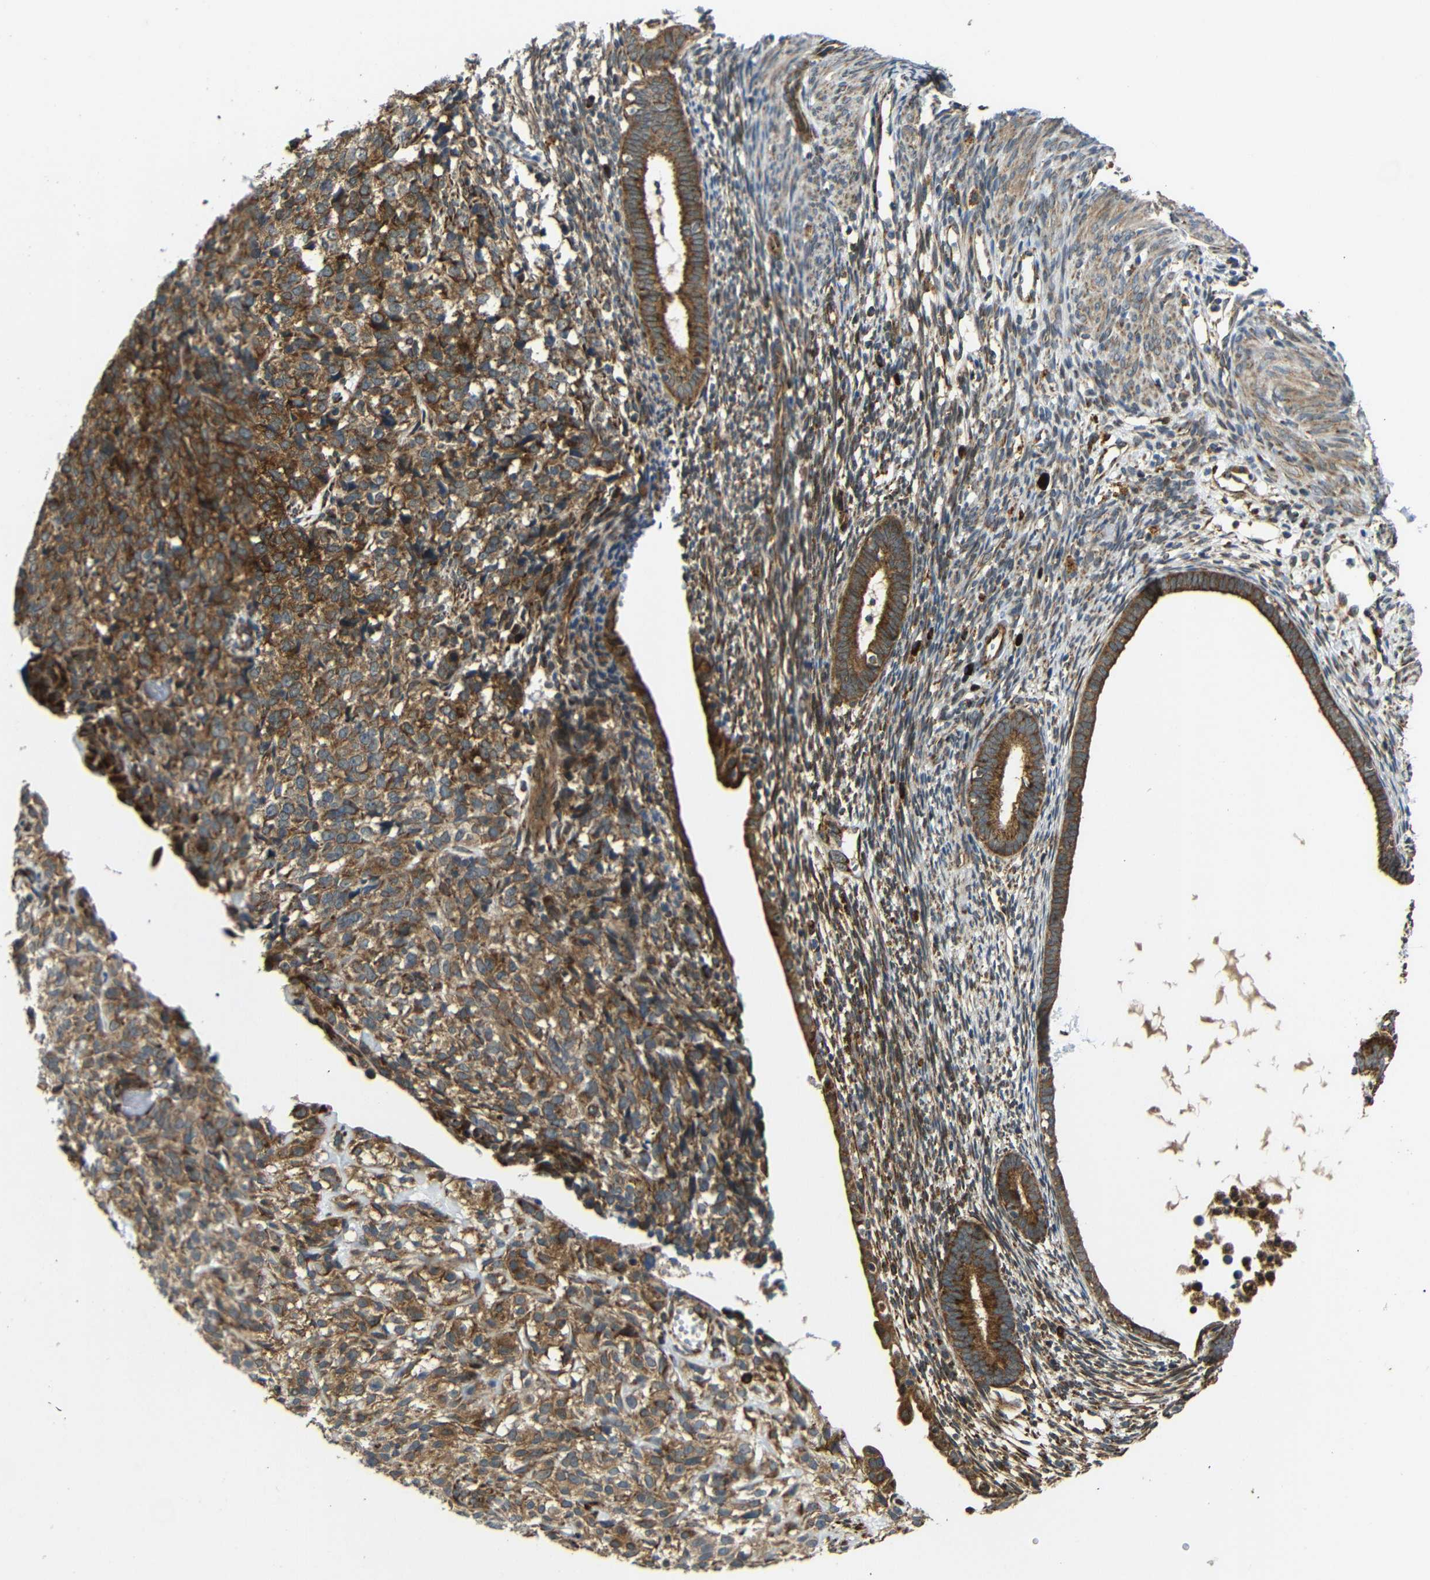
{"staining": {"intensity": "moderate", "quantity": ">75%", "location": "cytoplasmic/membranous"}, "tissue": "endometrium", "cell_type": "Cells in endometrial stroma", "image_type": "normal", "snomed": [{"axis": "morphology", "description": "Normal tissue, NOS"}, {"axis": "morphology", "description": "Adenocarcinoma, NOS"}, {"axis": "topography", "description": "Endometrium"}, {"axis": "topography", "description": "Ovary"}], "caption": "Immunohistochemistry (IHC) photomicrograph of normal endometrium: human endometrium stained using immunohistochemistry demonstrates medium levels of moderate protein expression localized specifically in the cytoplasmic/membranous of cells in endometrial stroma, appearing as a cytoplasmic/membranous brown color.", "gene": "KANK4", "patient": {"sex": "female", "age": 68}}